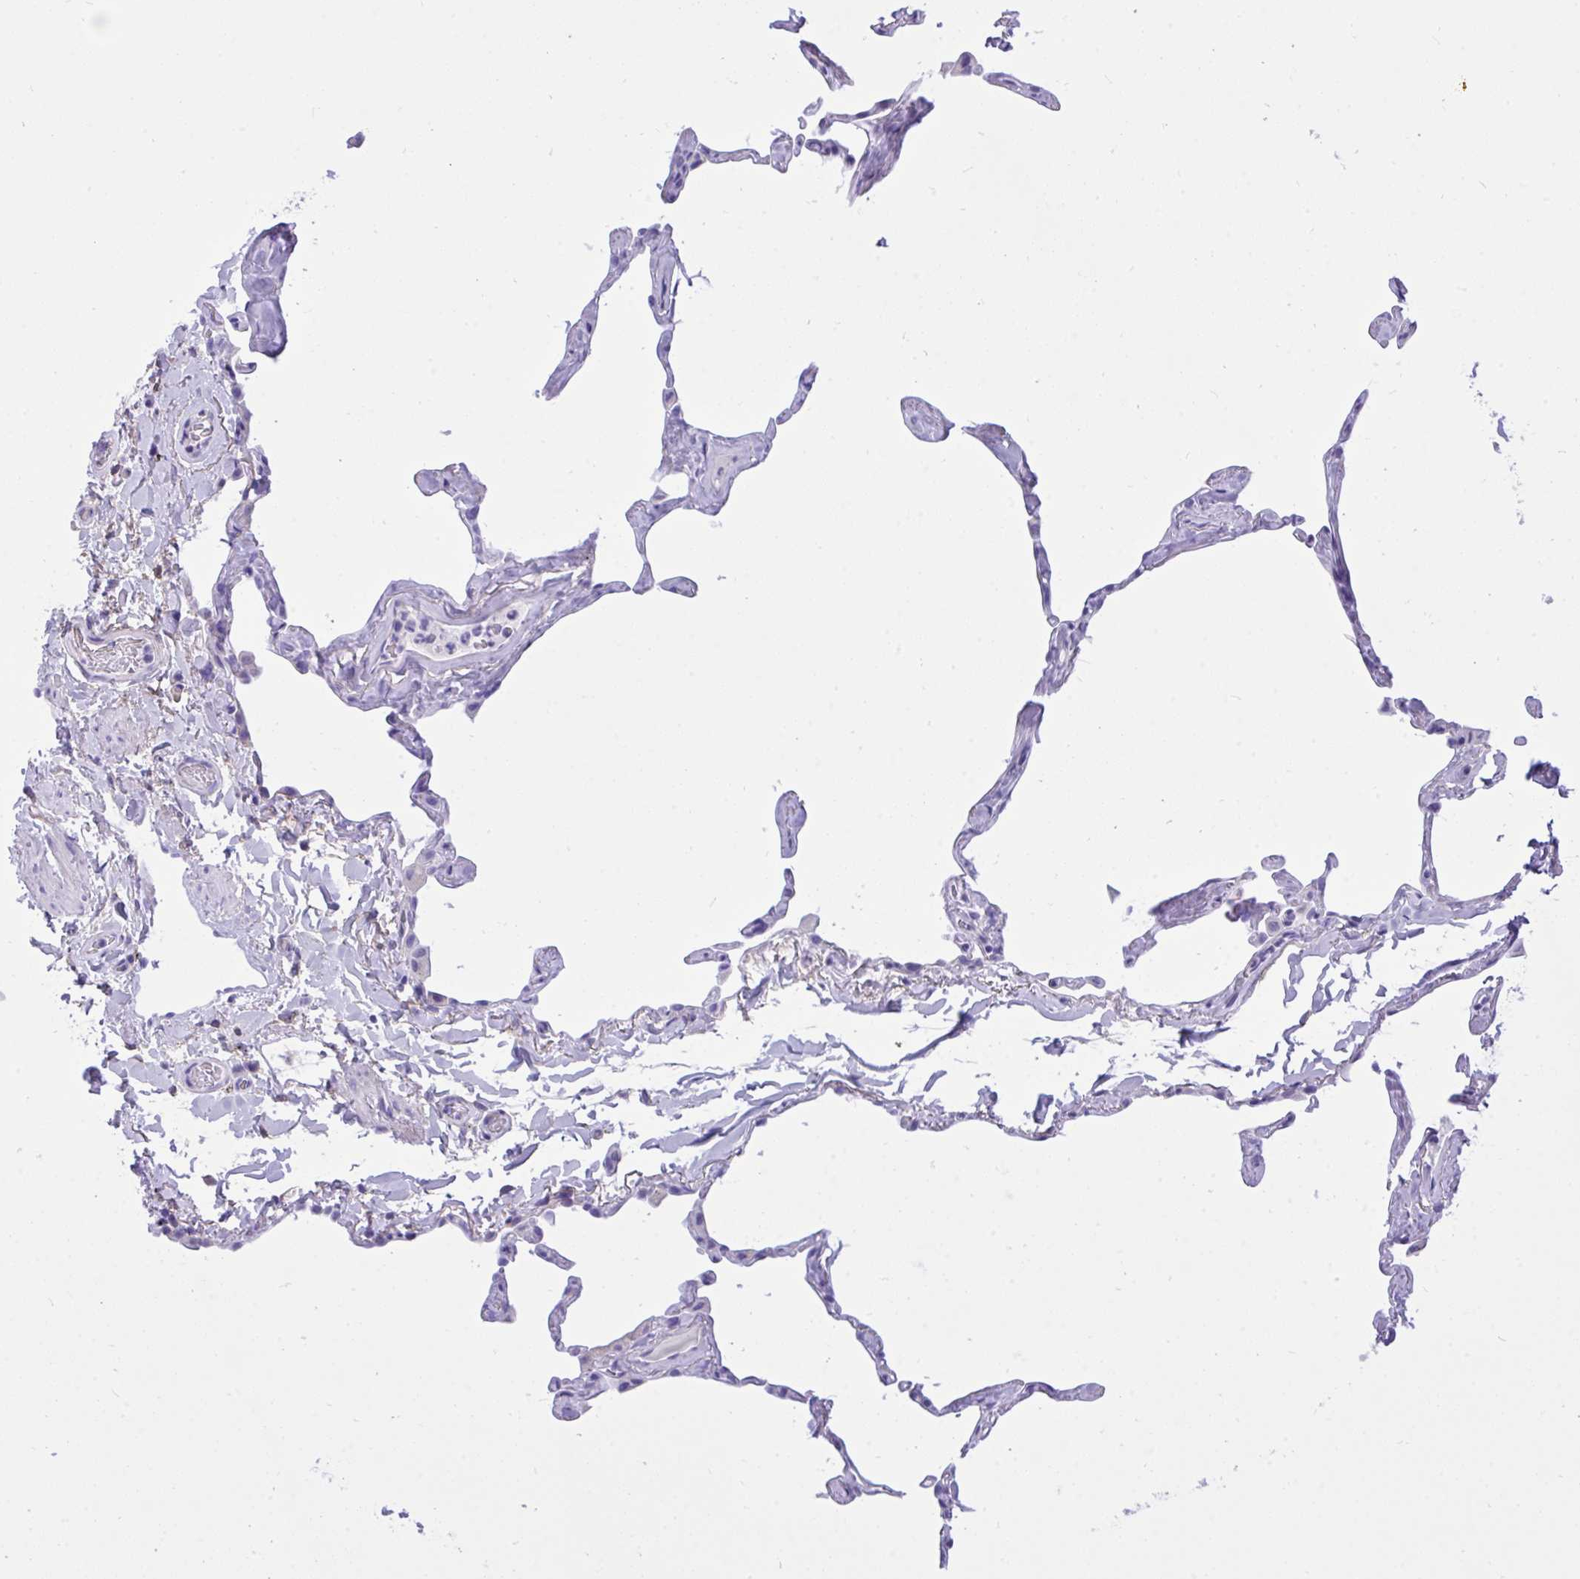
{"staining": {"intensity": "negative", "quantity": "none", "location": "none"}, "tissue": "lung", "cell_type": "Alveolar cells", "image_type": "normal", "snomed": [{"axis": "morphology", "description": "Normal tissue, NOS"}, {"axis": "topography", "description": "Lung"}], "caption": "IHC photomicrograph of normal lung: human lung stained with DAB exhibits no significant protein staining in alveolar cells.", "gene": "TLN2", "patient": {"sex": "male", "age": 65}}